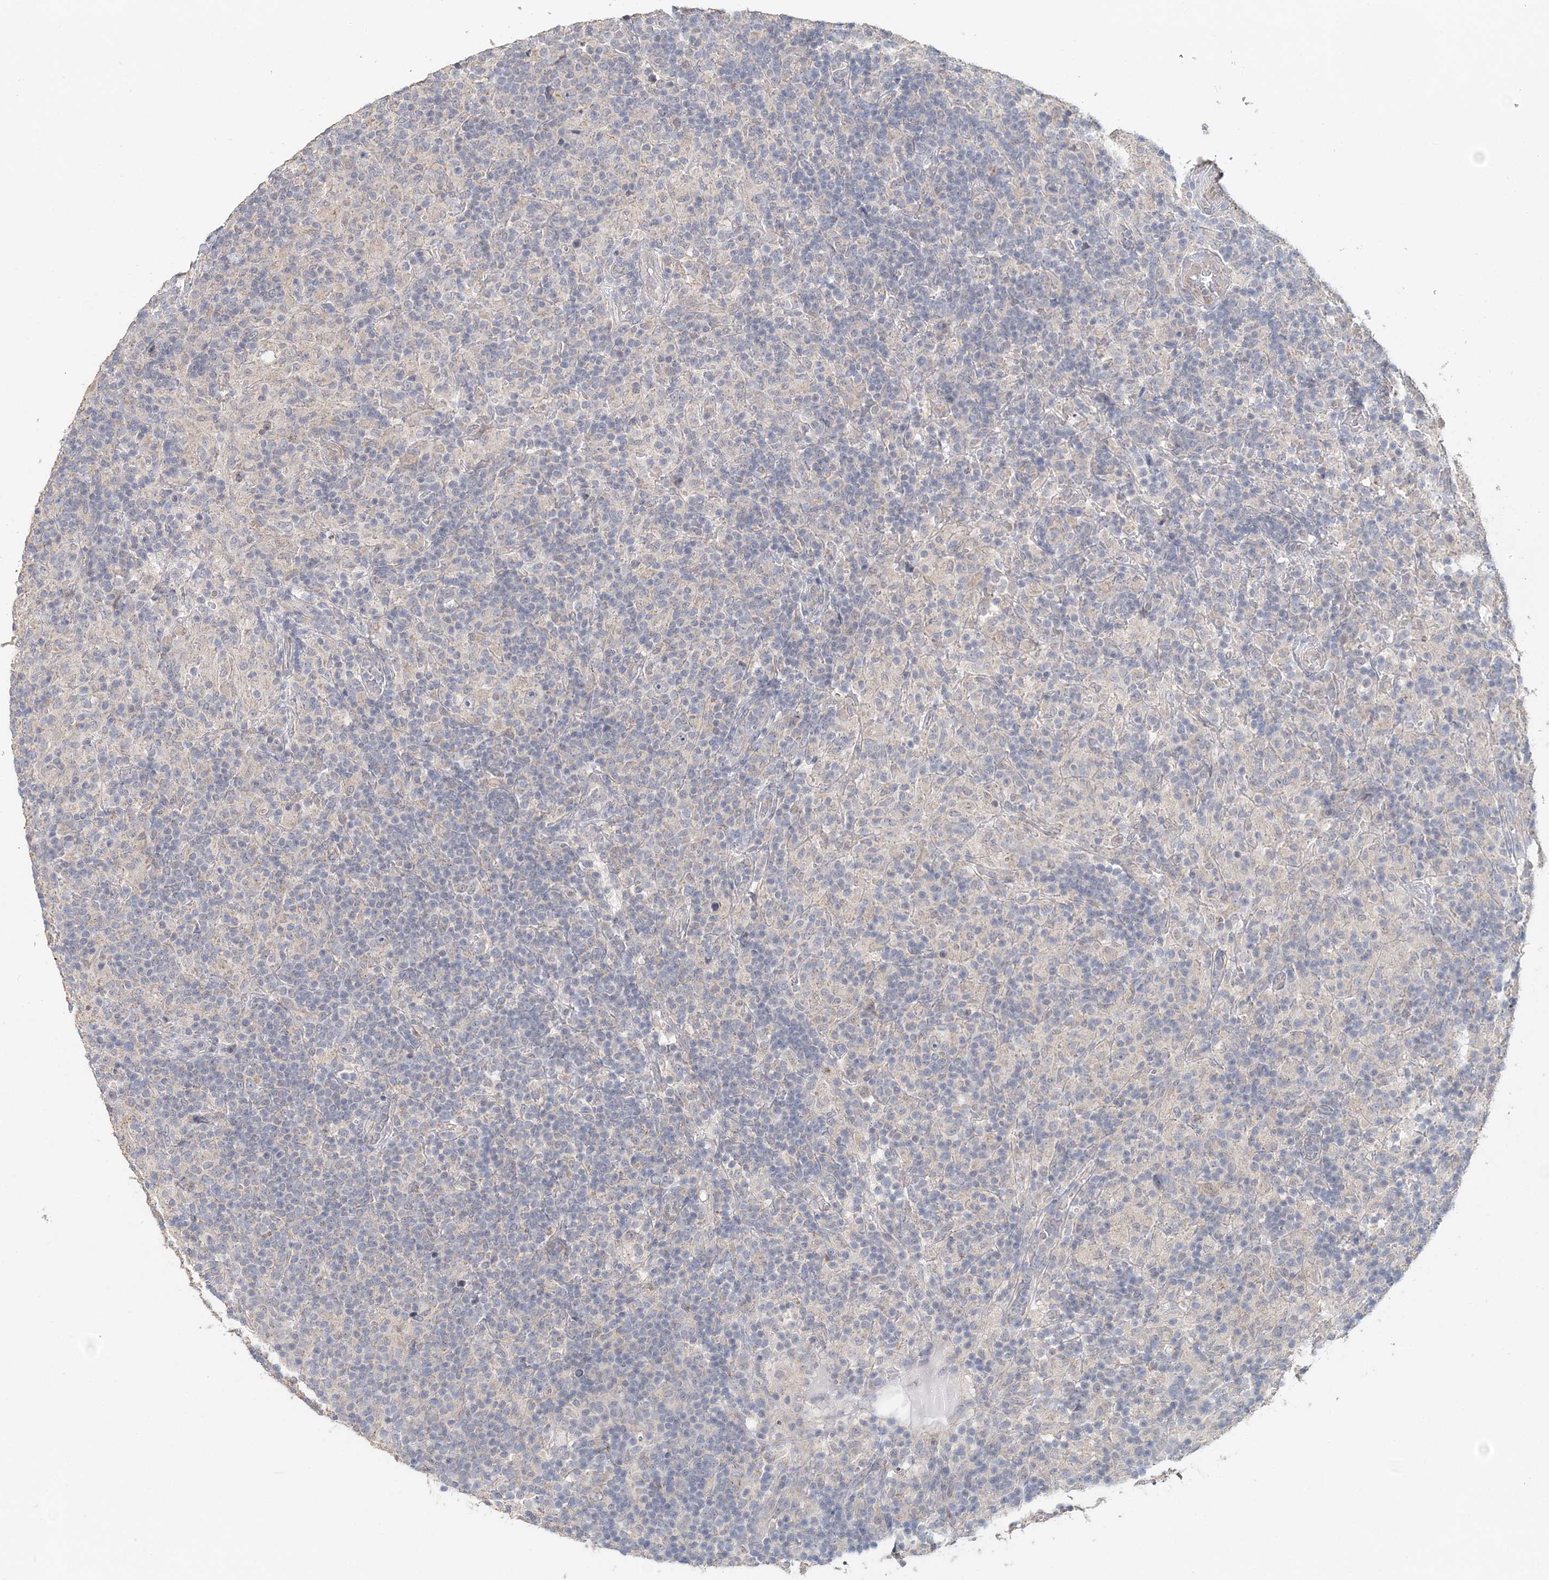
{"staining": {"intensity": "negative", "quantity": "none", "location": "none"}, "tissue": "lymphoma", "cell_type": "Tumor cells", "image_type": "cancer", "snomed": [{"axis": "morphology", "description": "Hodgkin's disease, NOS"}, {"axis": "topography", "description": "Lymph node"}], "caption": "IHC micrograph of human Hodgkin's disease stained for a protein (brown), which demonstrates no positivity in tumor cells.", "gene": "FBXO38", "patient": {"sex": "male", "age": 70}}